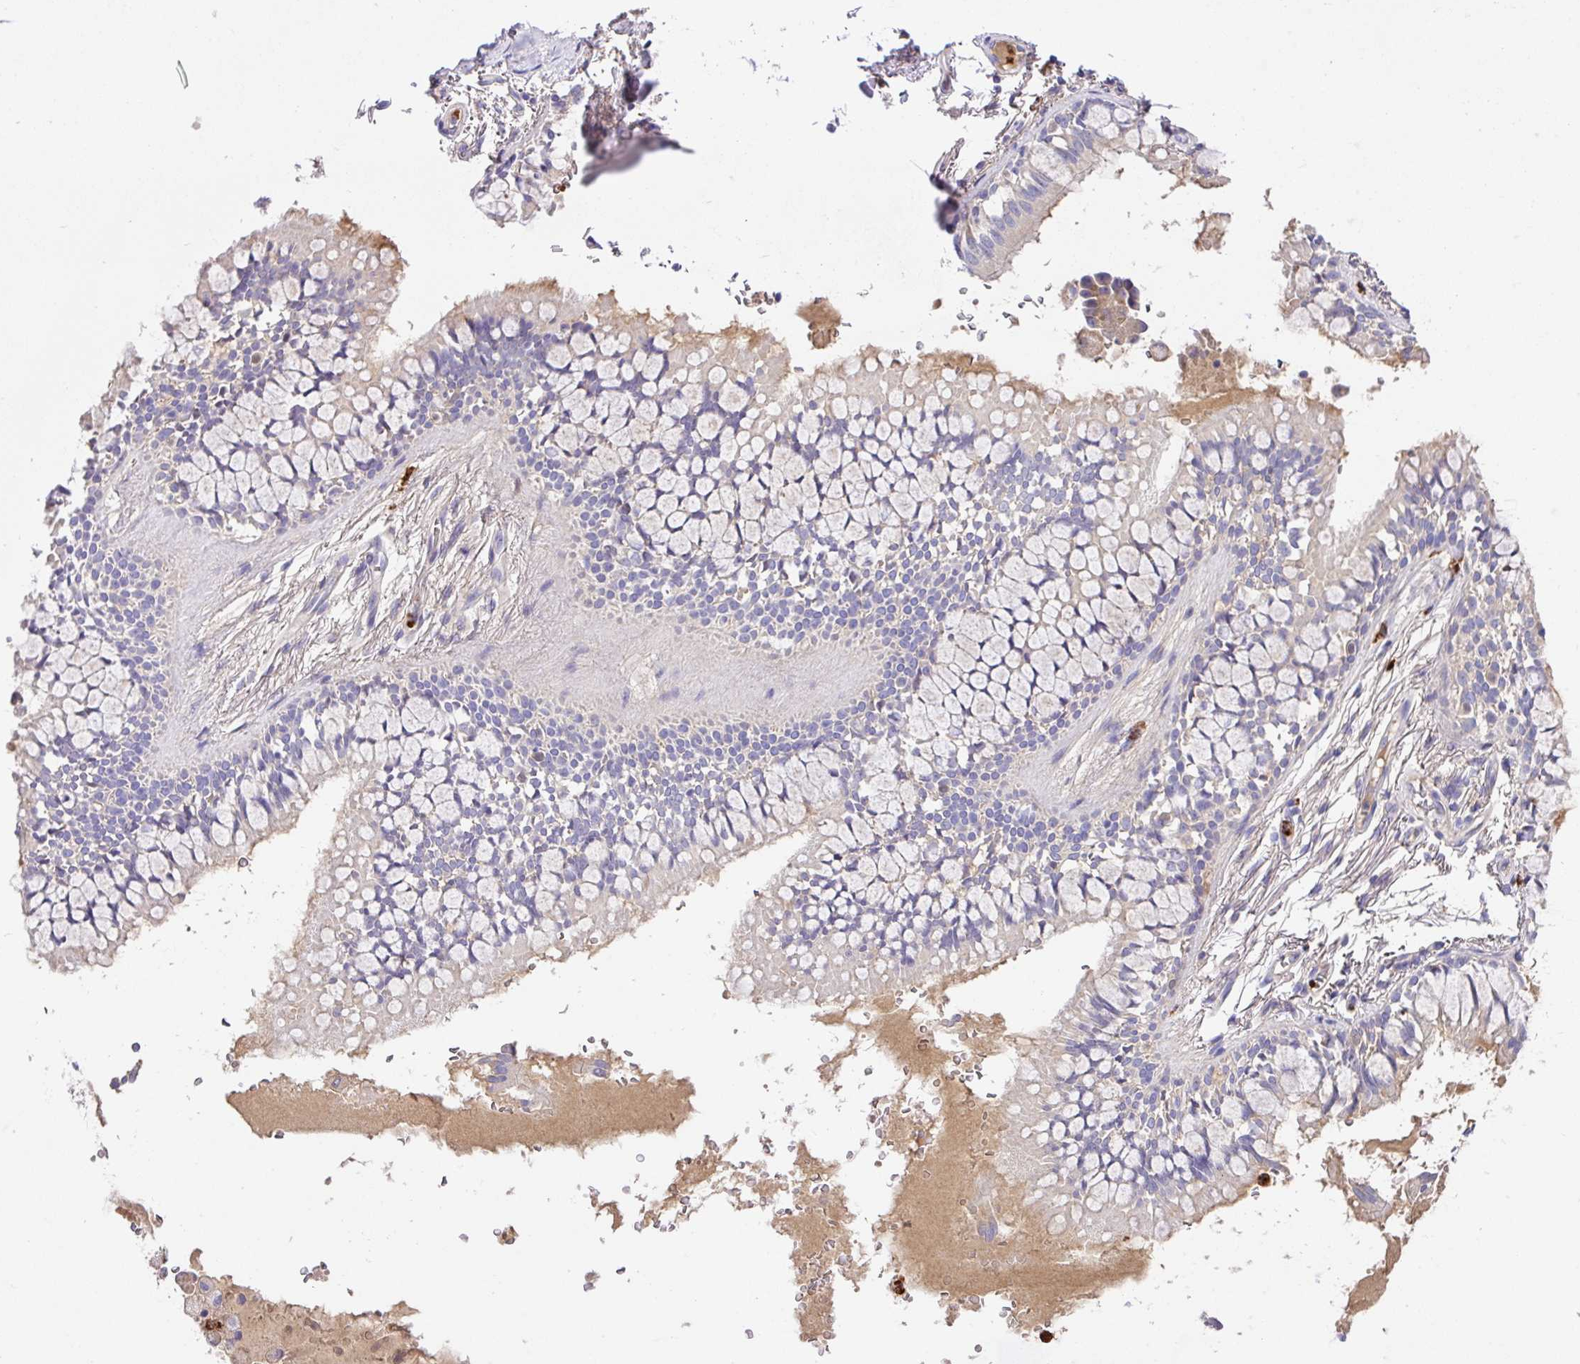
{"staining": {"intensity": "negative", "quantity": "none", "location": "none"}, "tissue": "soft tissue", "cell_type": "Fibroblasts", "image_type": "normal", "snomed": [{"axis": "morphology", "description": "Normal tissue, NOS"}, {"axis": "topography", "description": "Bronchus"}], "caption": "Immunohistochemical staining of unremarkable human soft tissue reveals no significant staining in fibroblasts. Nuclei are stained in blue.", "gene": "CRISP3", "patient": {"sex": "male", "age": 70}}